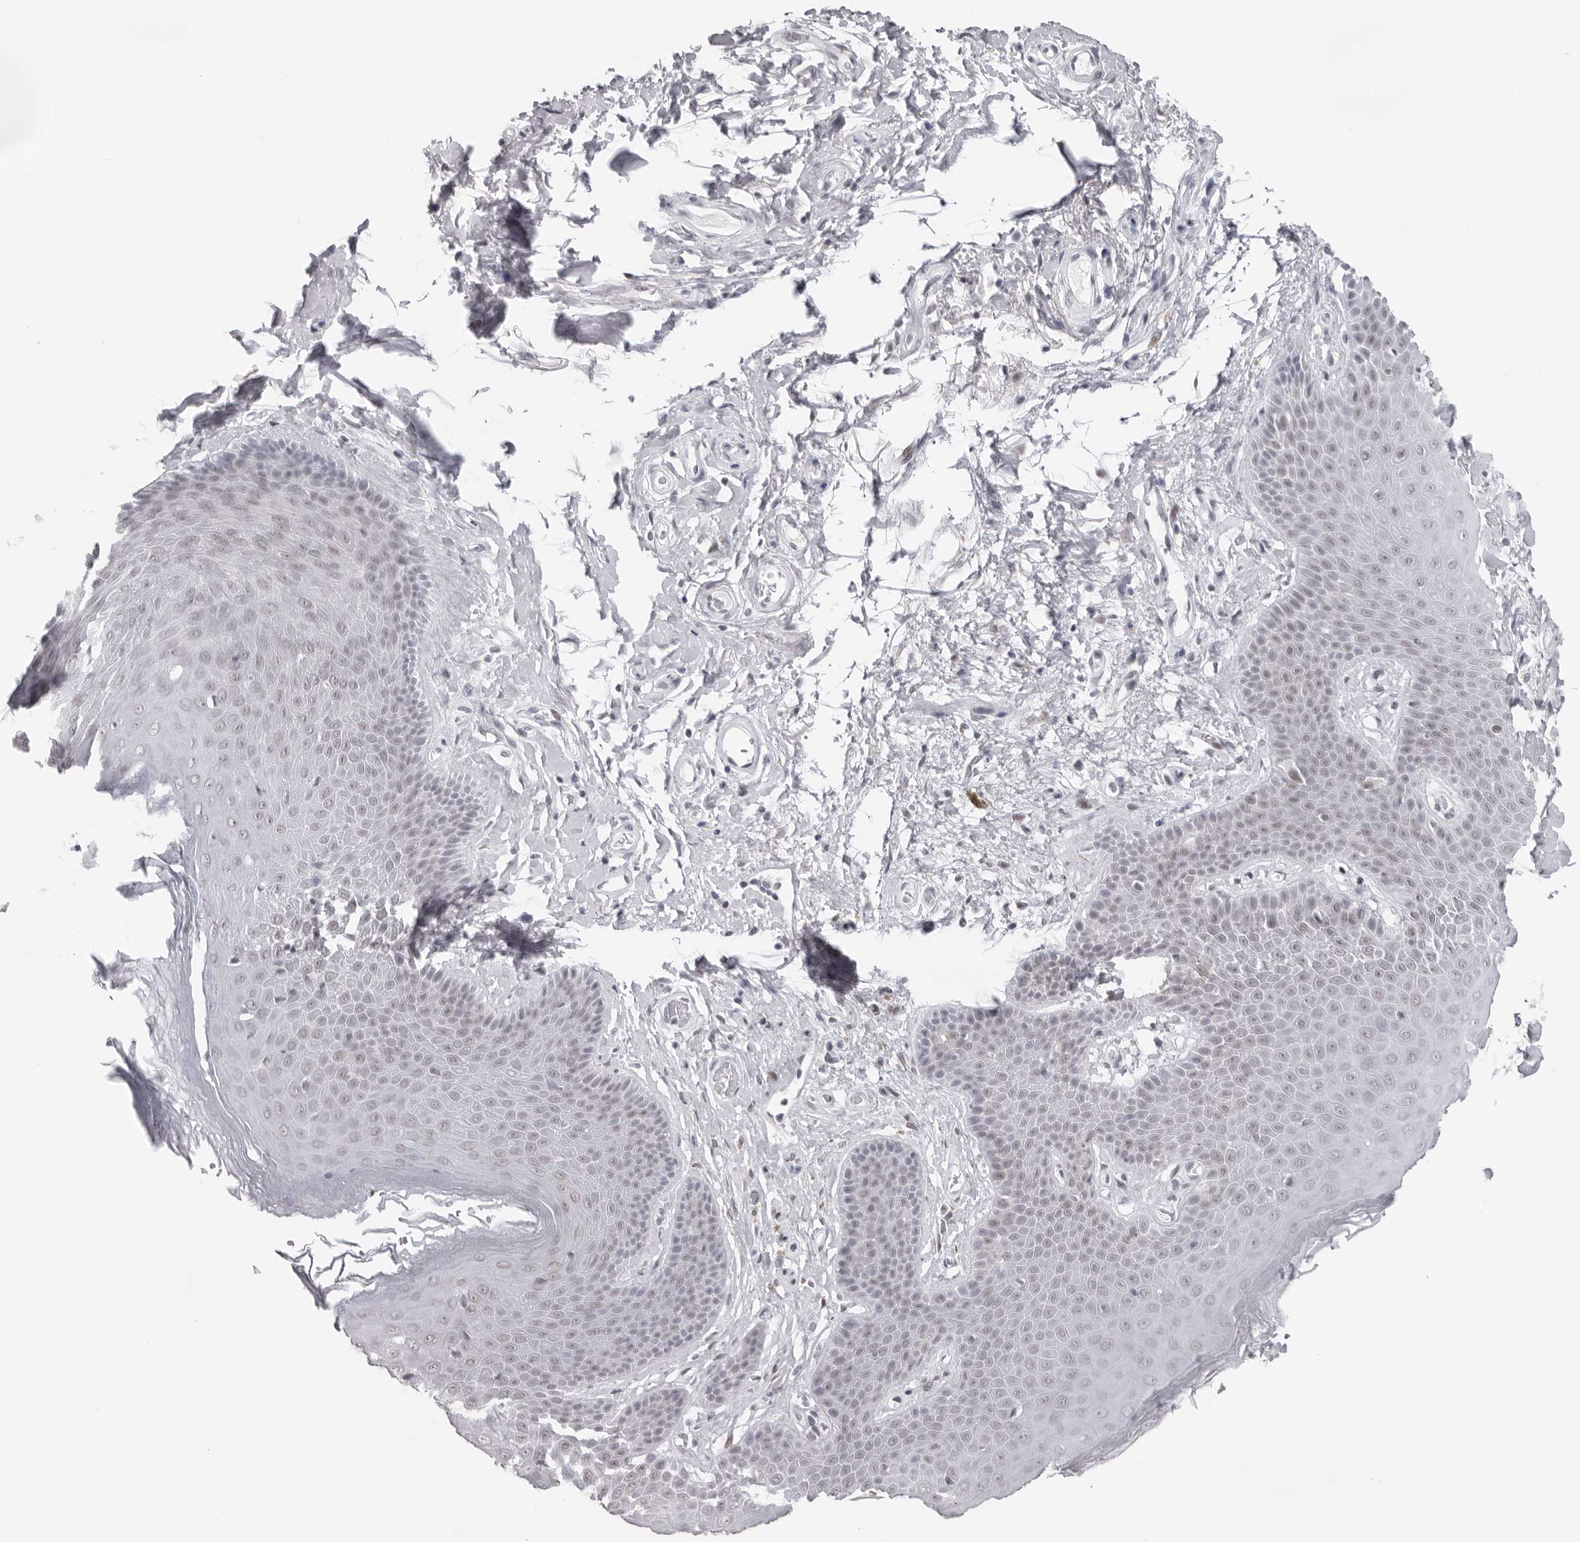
{"staining": {"intensity": "weak", "quantity": "<25%", "location": "nuclear"}, "tissue": "skin", "cell_type": "Epidermal cells", "image_type": "normal", "snomed": [{"axis": "morphology", "description": "Normal tissue, NOS"}, {"axis": "topography", "description": "Anal"}], "caption": "Immunohistochemistry photomicrograph of unremarkable skin stained for a protein (brown), which demonstrates no staining in epidermal cells.", "gene": "ESPN", "patient": {"sex": "male", "age": 74}}